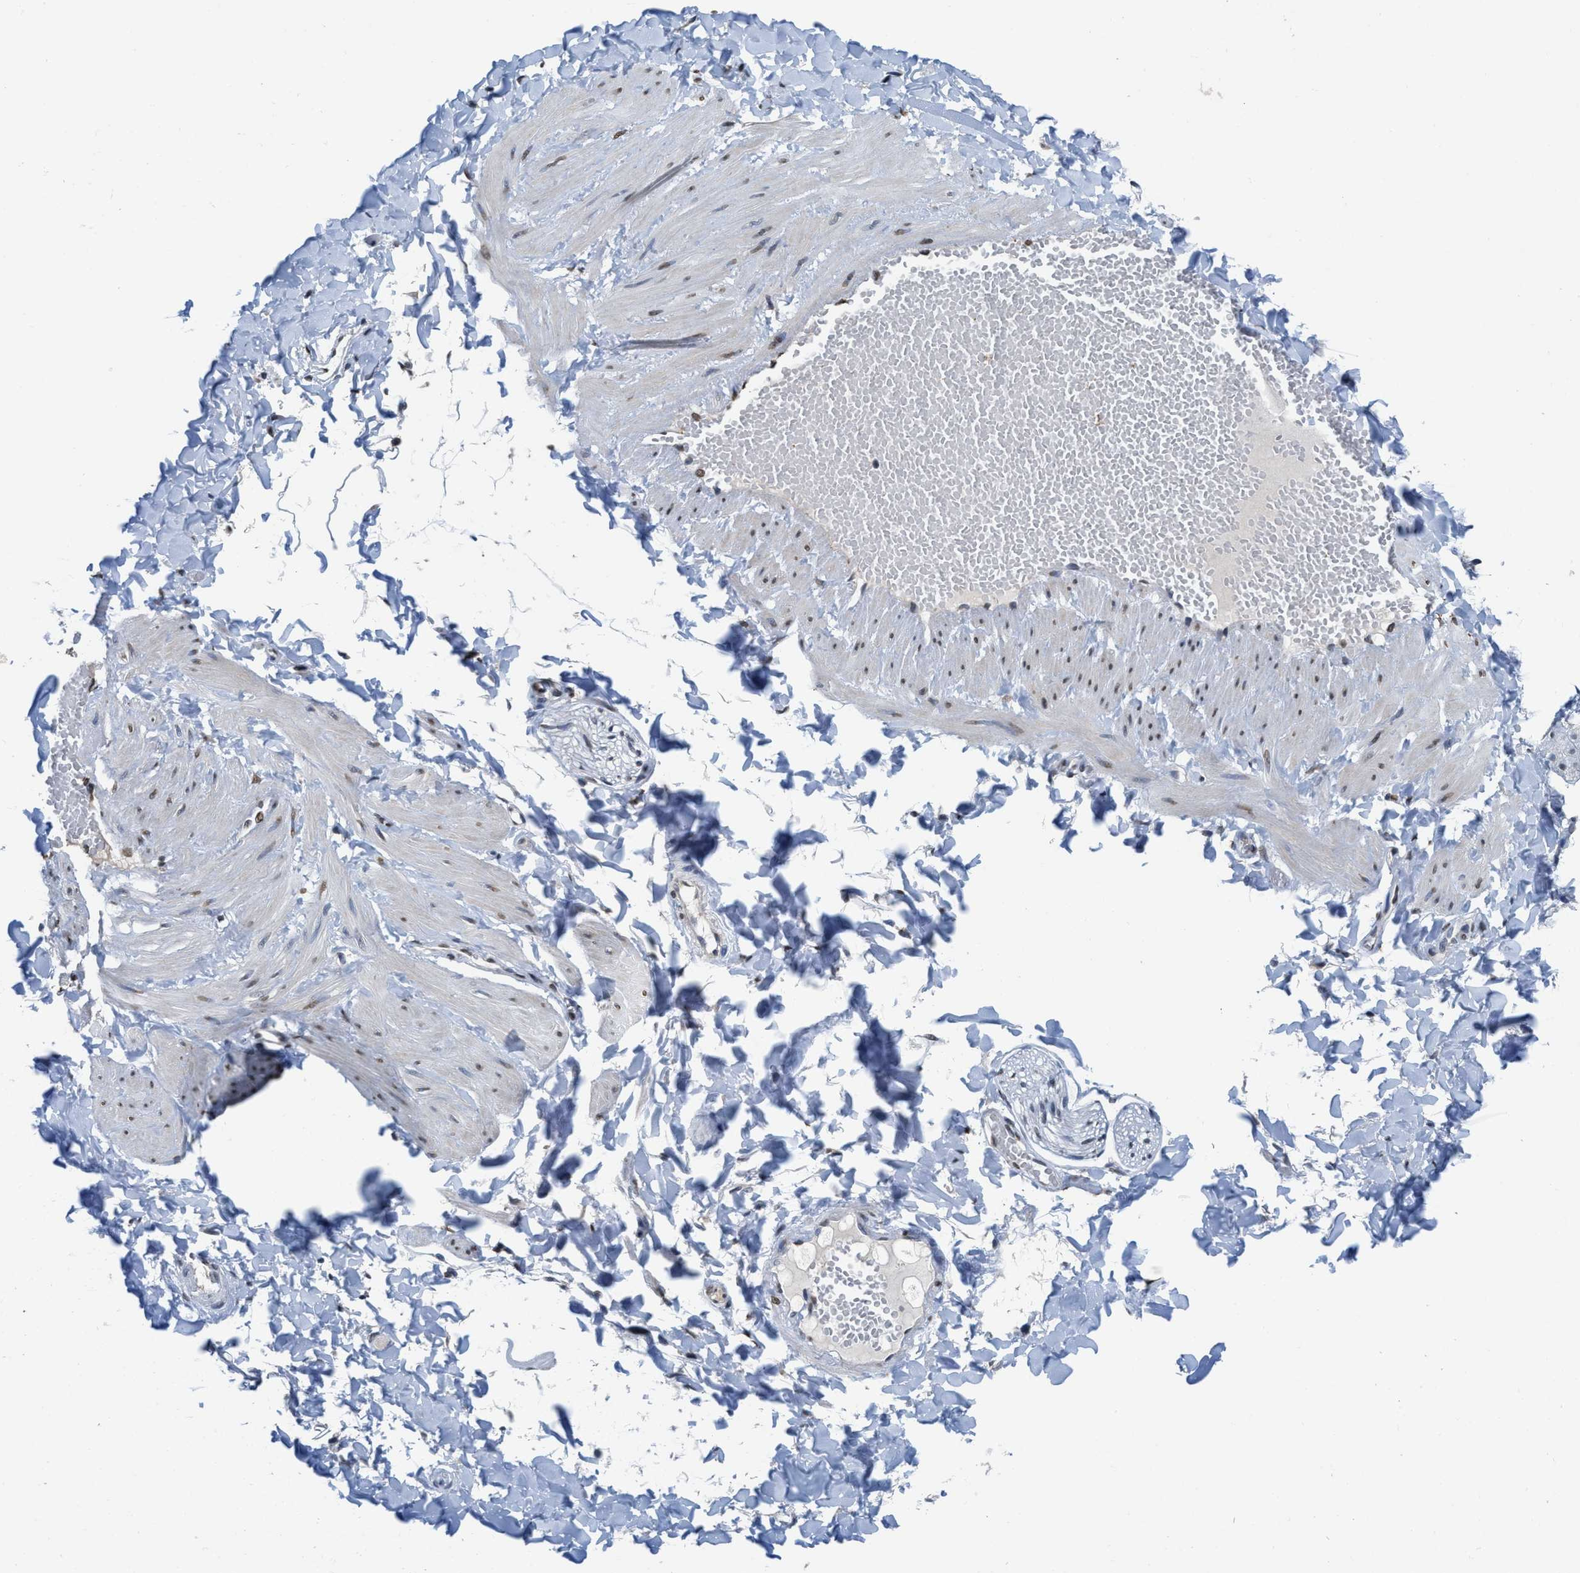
{"staining": {"intensity": "negative", "quantity": "none", "location": "none"}, "tissue": "adipose tissue", "cell_type": "Adipocytes", "image_type": "normal", "snomed": [{"axis": "morphology", "description": "Normal tissue, NOS"}, {"axis": "topography", "description": "Adipose tissue"}, {"axis": "topography", "description": "Vascular tissue"}, {"axis": "topography", "description": "Peripheral nerve tissue"}], "caption": "This is a photomicrograph of IHC staining of normal adipose tissue, which shows no positivity in adipocytes.", "gene": "SUPT16H", "patient": {"sex": "male", "age": 25}}